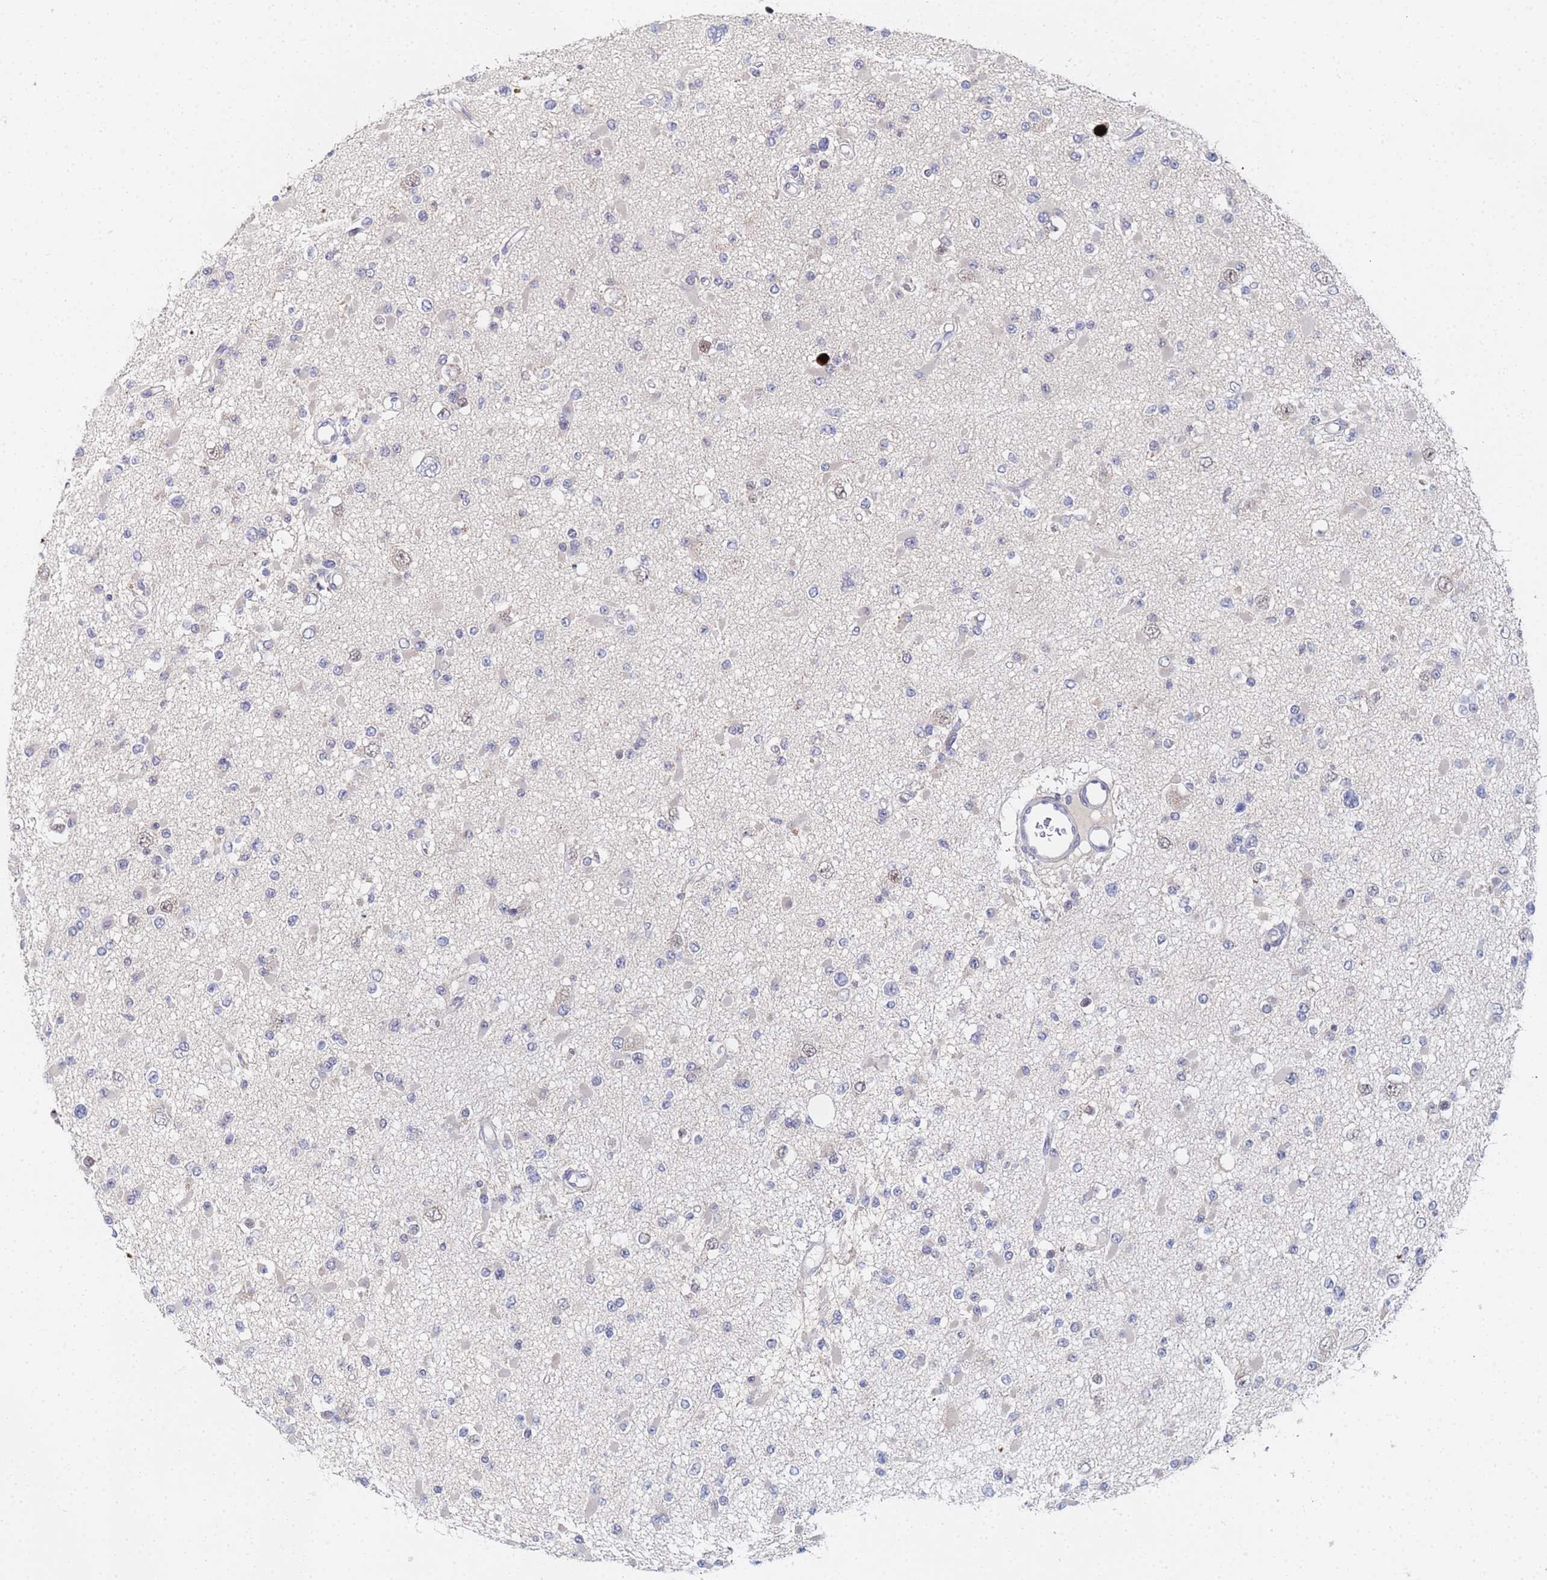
{"staining": {"intensity": "negative", "quantity": "none", "location": "none"}, "tissue": "glioma", "cell_type": "Tumor cells", "image_type": "cancer", "snomed": [{"axis": "morphology", "description": "Glioma, malignant, Low grade"}, {"axis": "topography", "description": "Brain"}], "caption": "Tumor cells are negative for brown protein staining in malignant glioma (low-grade). Nuclei are stained in blue.", "gene": "MTCL1", "patient": {"sex": "female", "age": 22}}